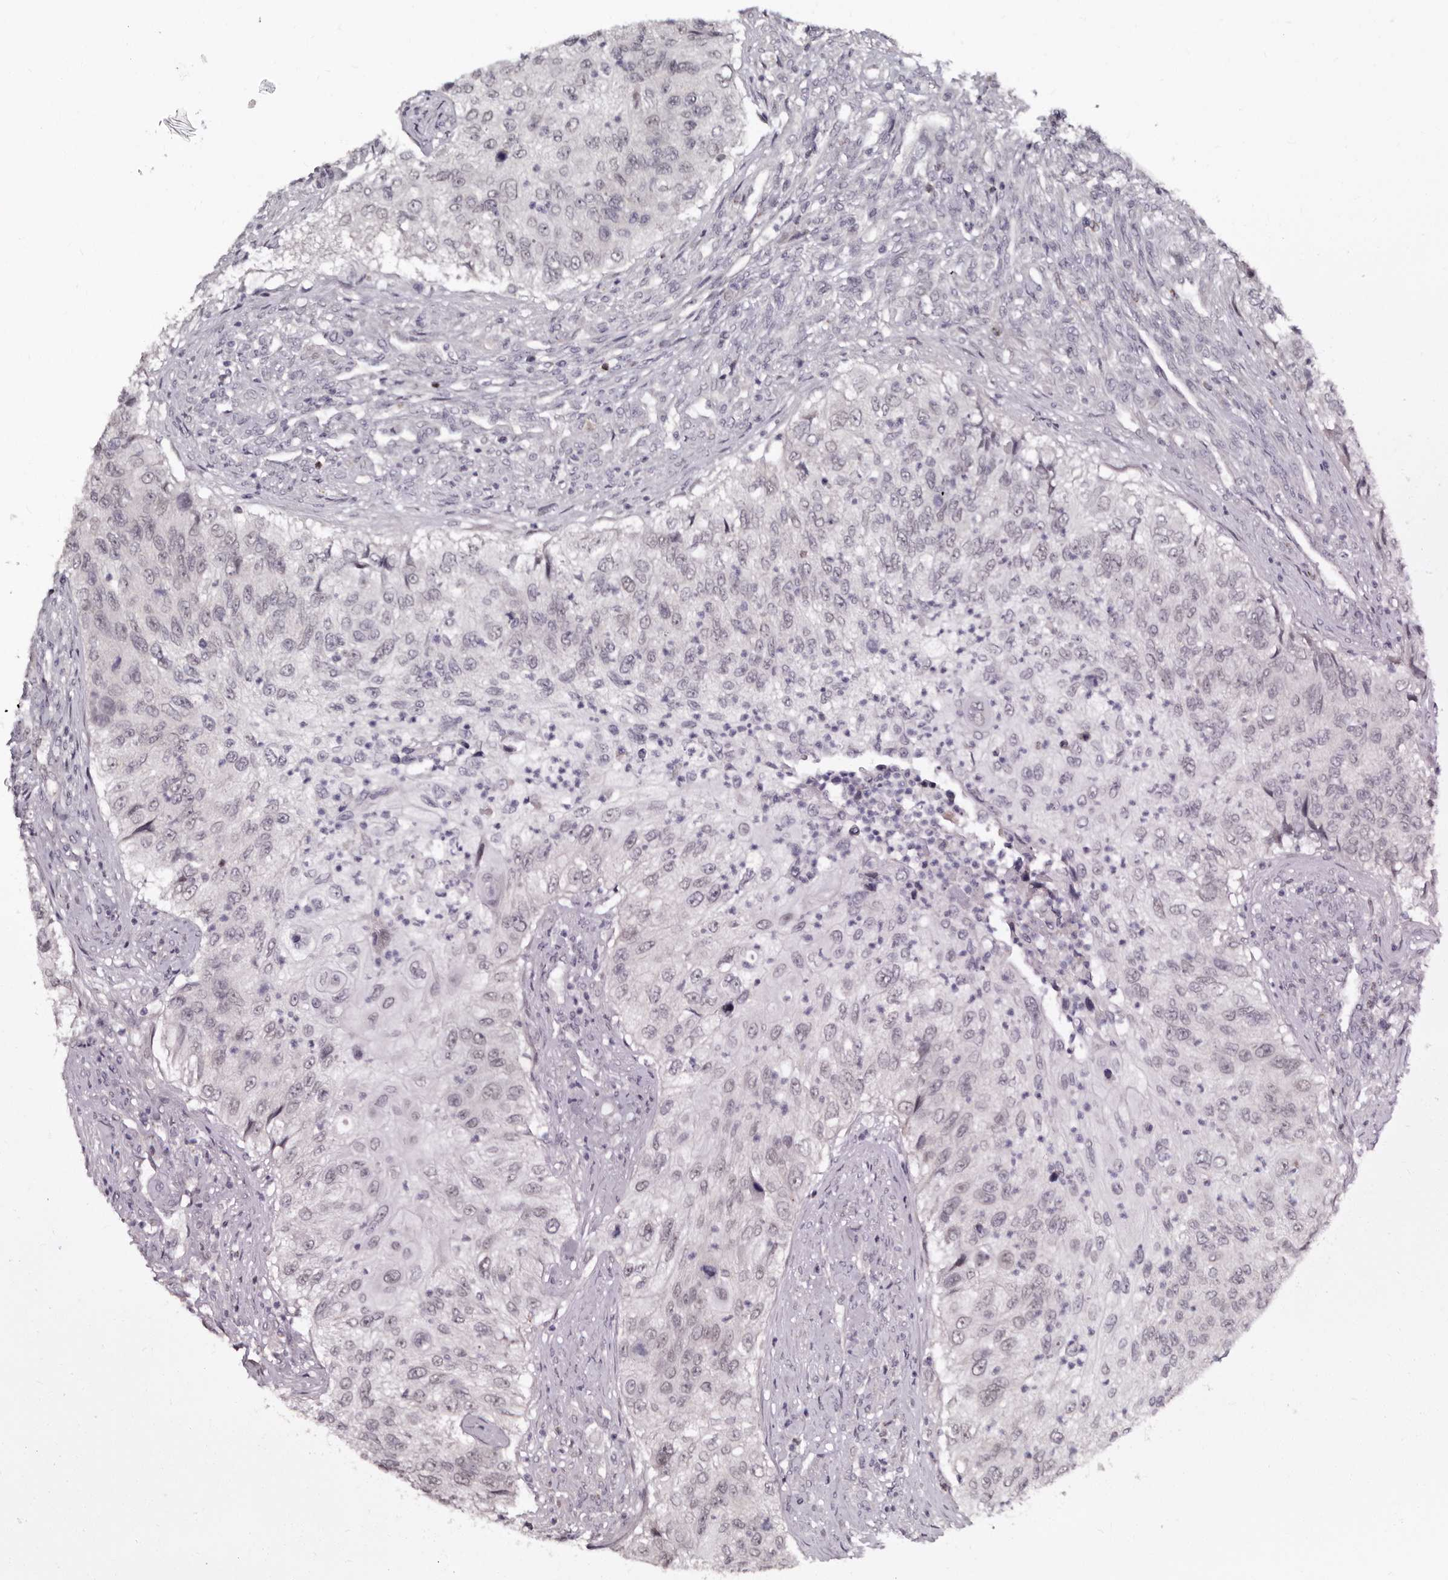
{"staining": {"intensity": "negative", "quantity": "none", "location": "none"}, "tissue": "urothelial cancer", "cell_type": "Tumor cells", "image_type": "cancer", "snomed": [{"axis": "morphology", "description": "Urothelial carcinoma, High grade"}, {"axis": "topography", "description": "Urinary bladder"}], "caption": "This is an IHC photomicrograph of urothelial cancer. There is no staining in tumor cells.", "gene": "PHF20L1", "patient": {"sex": "female", "age": 60}}